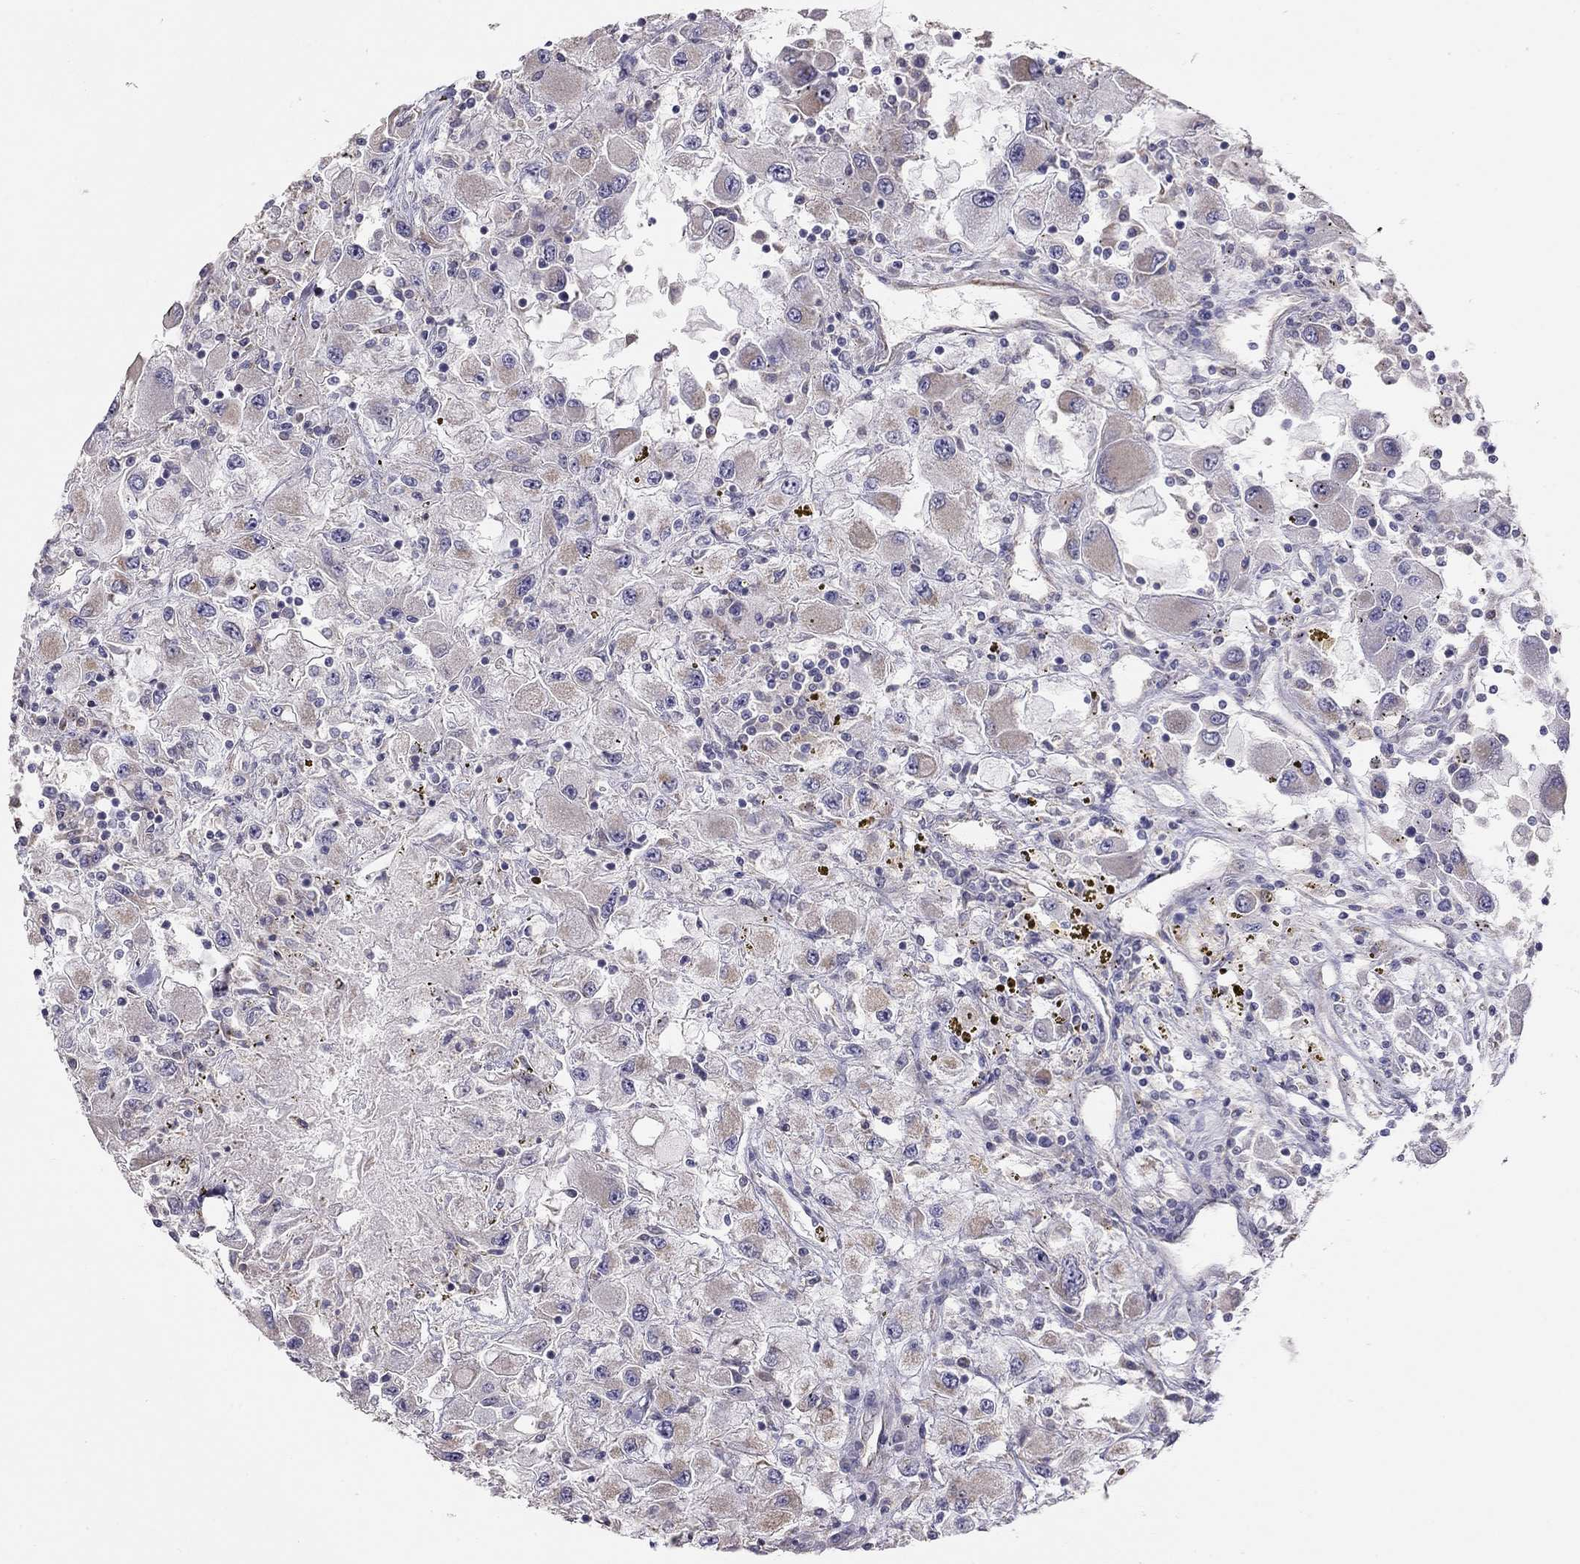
{"staining": {"intensity": "negative", "quantity": "none", "location": "none"}, "tissue": "renal cancer", "cell_type": "Tumor cells", "image_type": "cancer", "snomed": [{"axis": "morphology", "description": "Adenocarcinoma, NOS"}, {"axis": "topography", "description": "Kidney"}], "caption": "This is an immunohistochemistry (IHC) micrograph of renal cancer (adenocarcinoma). There is no staining in tumor cells.", "gene": "LRIT3", "patient": {"sex": "female", "age": 67}}